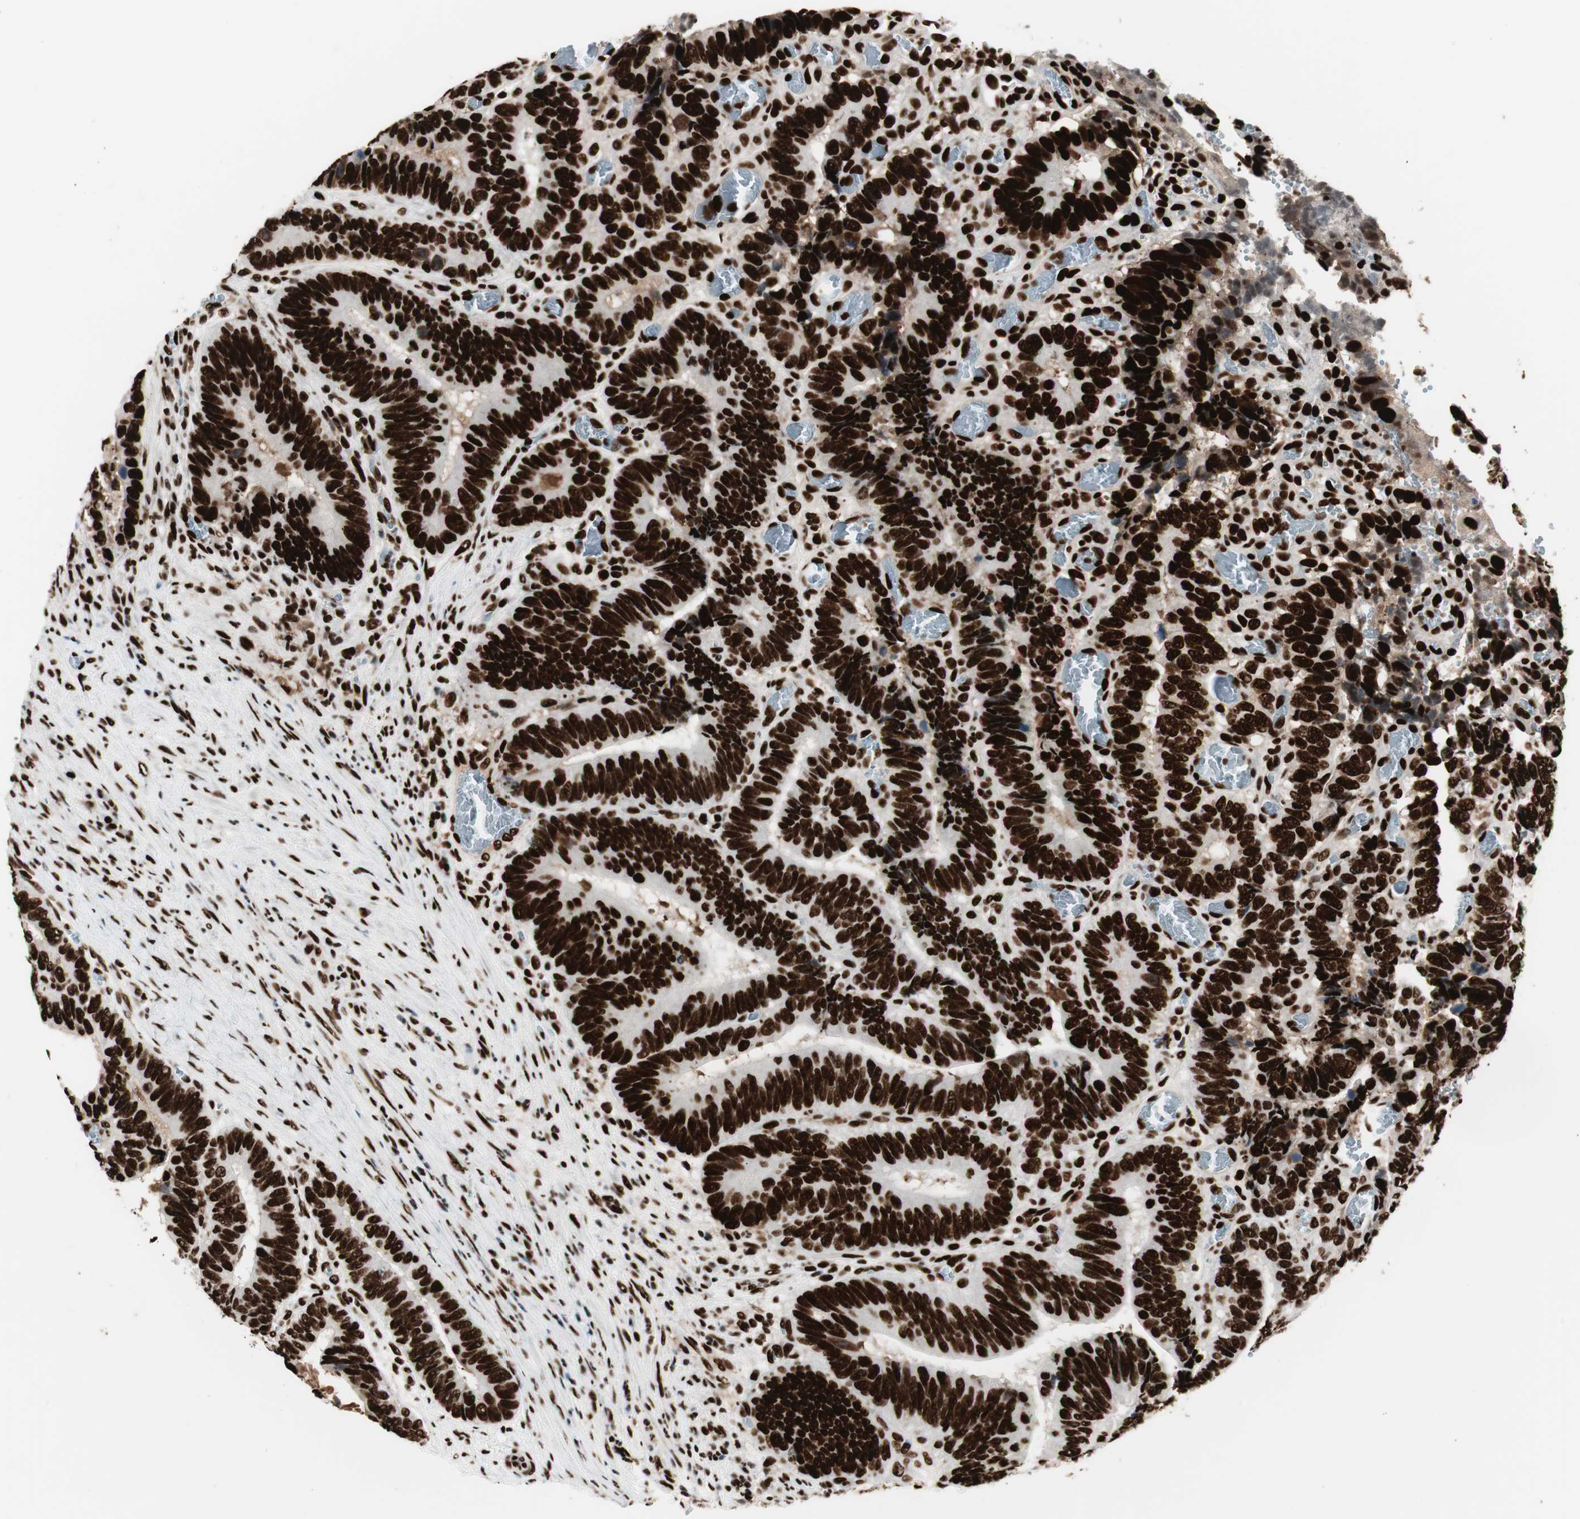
{"staining": {"intensity": "strong", "quantity": ">75%", "location": "nuclear"}, "tissue": "colorectal cancer", "cell_type": "Tumor cells", "image_type": "cancer", "snomed": [{"axis": "morphology", "description": "Adenocarcinoma, NOS"}, {"axis": "topography", "description": "Colon"}], "caption": "DAB (3,3'-diaminobenzidine) immunohistochemical staining of colorectal adenocarcinoma reveals strong nuclear protein staining in approximately >75% of tumor cells.", "gene": "PSME3", "patient": {"sex": "male", "age": 72}}